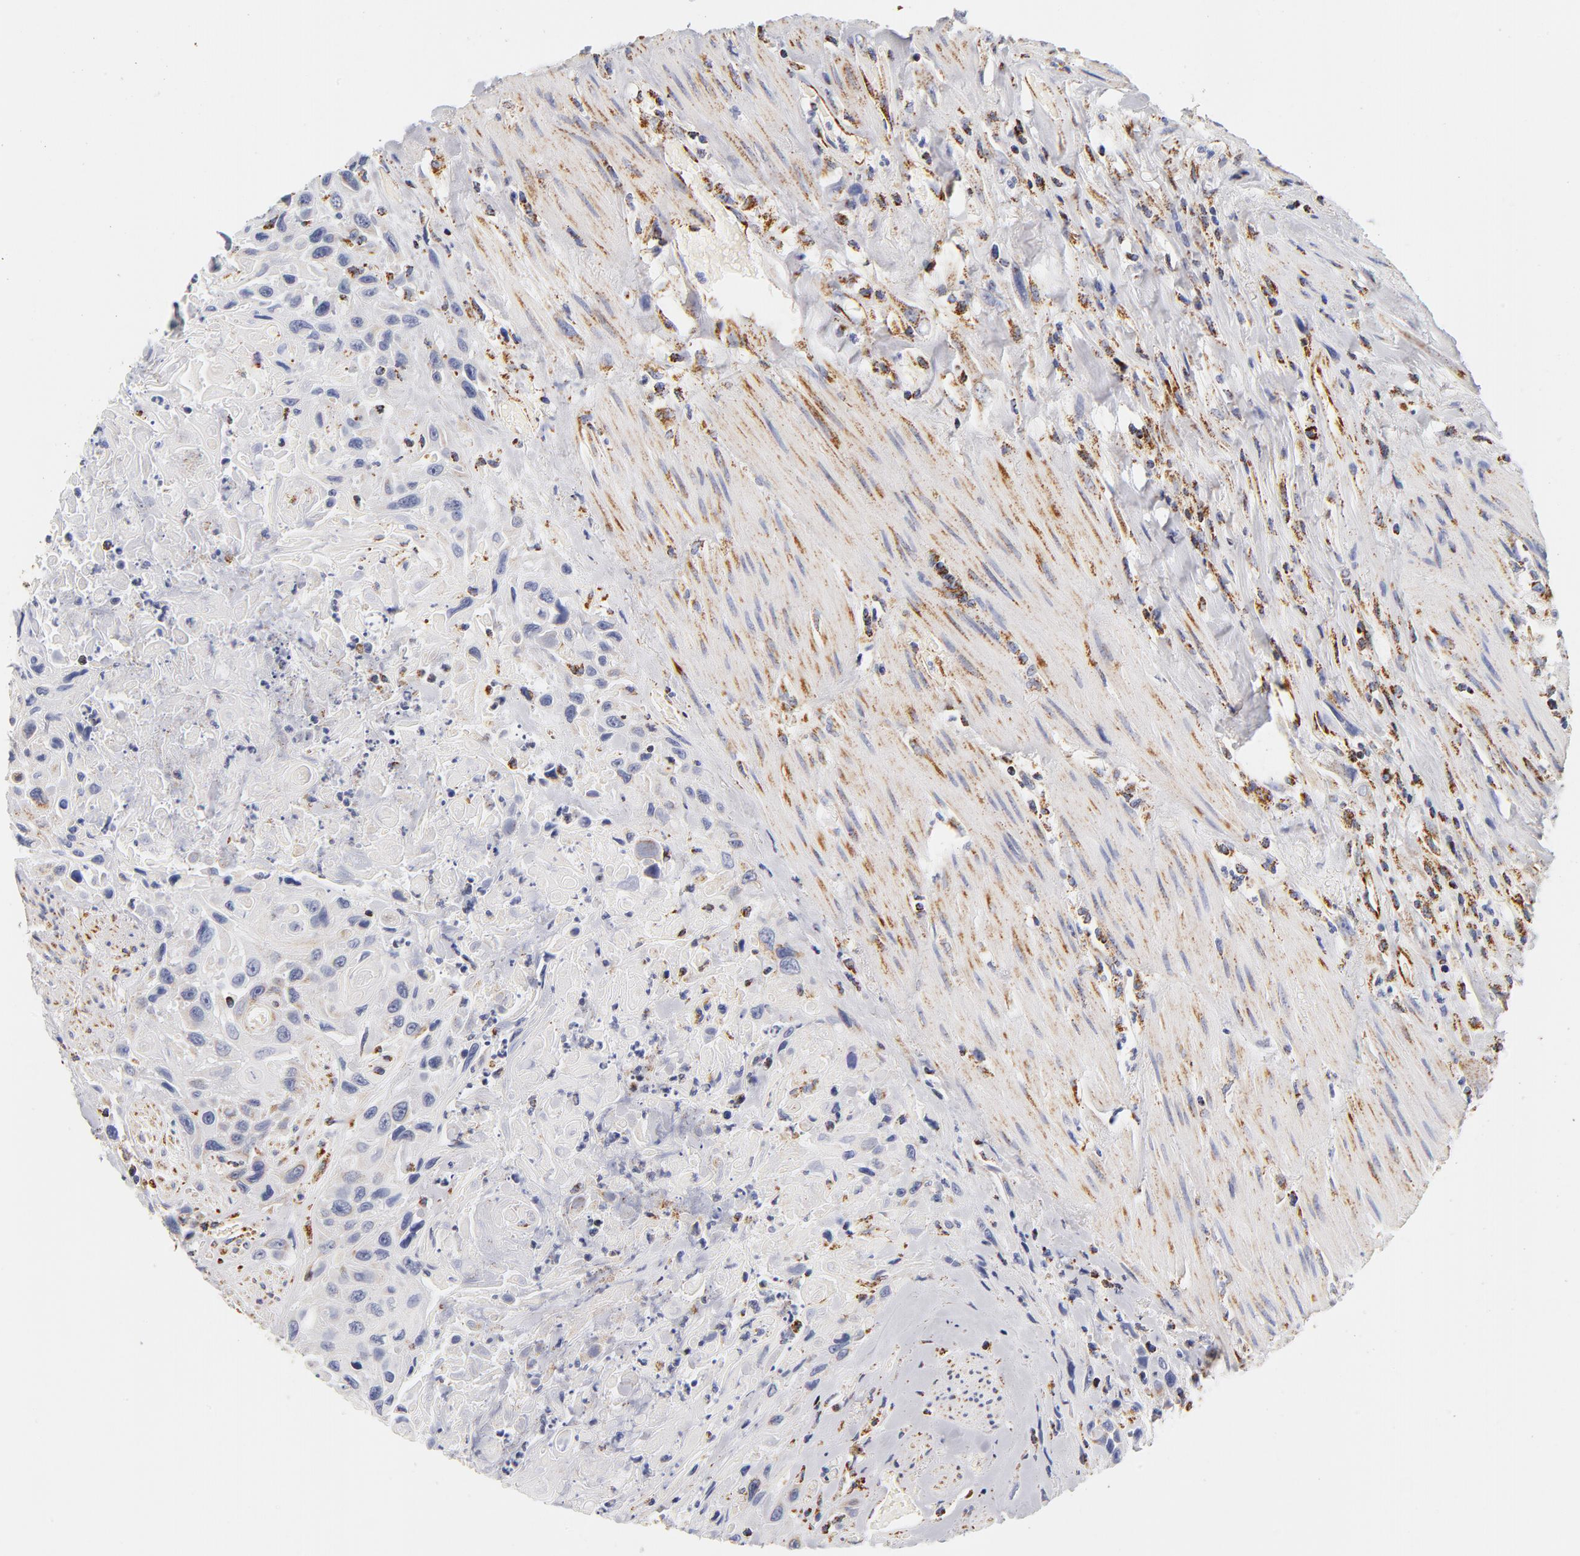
{"staining": {"intensity": "weak", "quantity": "<25%", "location": "cytoplasmic/membranous"}, "tissue": "urothelial cancer", "cell_type": "Tumor cells", "image_type": "cancer", "snomed": [{"axis": "morphology", "description": "Urothelial carcinoma, High grade"}, {"axis": "topography", "description": "Urinary bladder"}], "caption": "An immunohistochemistry (IHC) image of urothelial carcinoma (high-grade) is shown. There is no staining in tumor cells of urothelial carcinoma (high-grade).", "gene": "ECHS1", "patient": {"sex": "female", "age": 84}}